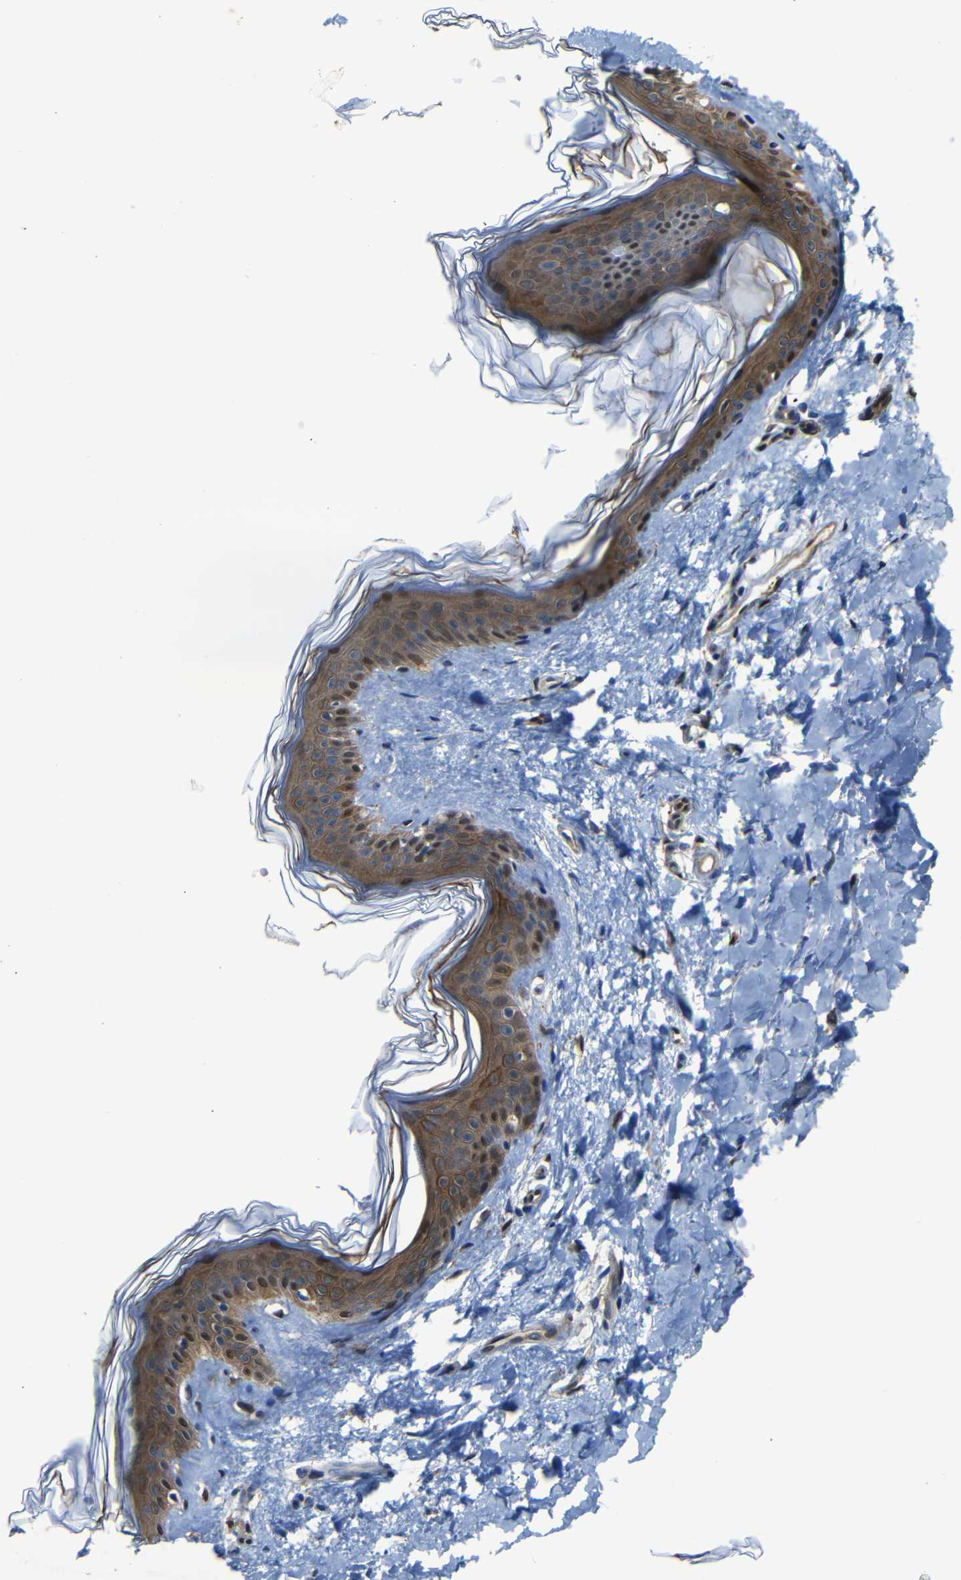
{"staining": {"intensity": "negative", "quantity": "none", "location": "none"}, "tissue": "skin", "cell_type": "Fibroblasts", "image_type": "normal", "snomed": [{"axis": "morphology", "description": "Normal tissue, NOS"}, {"axis": "topography", "description": "Skin"}], "caption": "The micrograph demonstrates no staining of fibroblasts in normal skin.", "gene": "YAP1", "patient": {"sex": "female", "age": 41}}